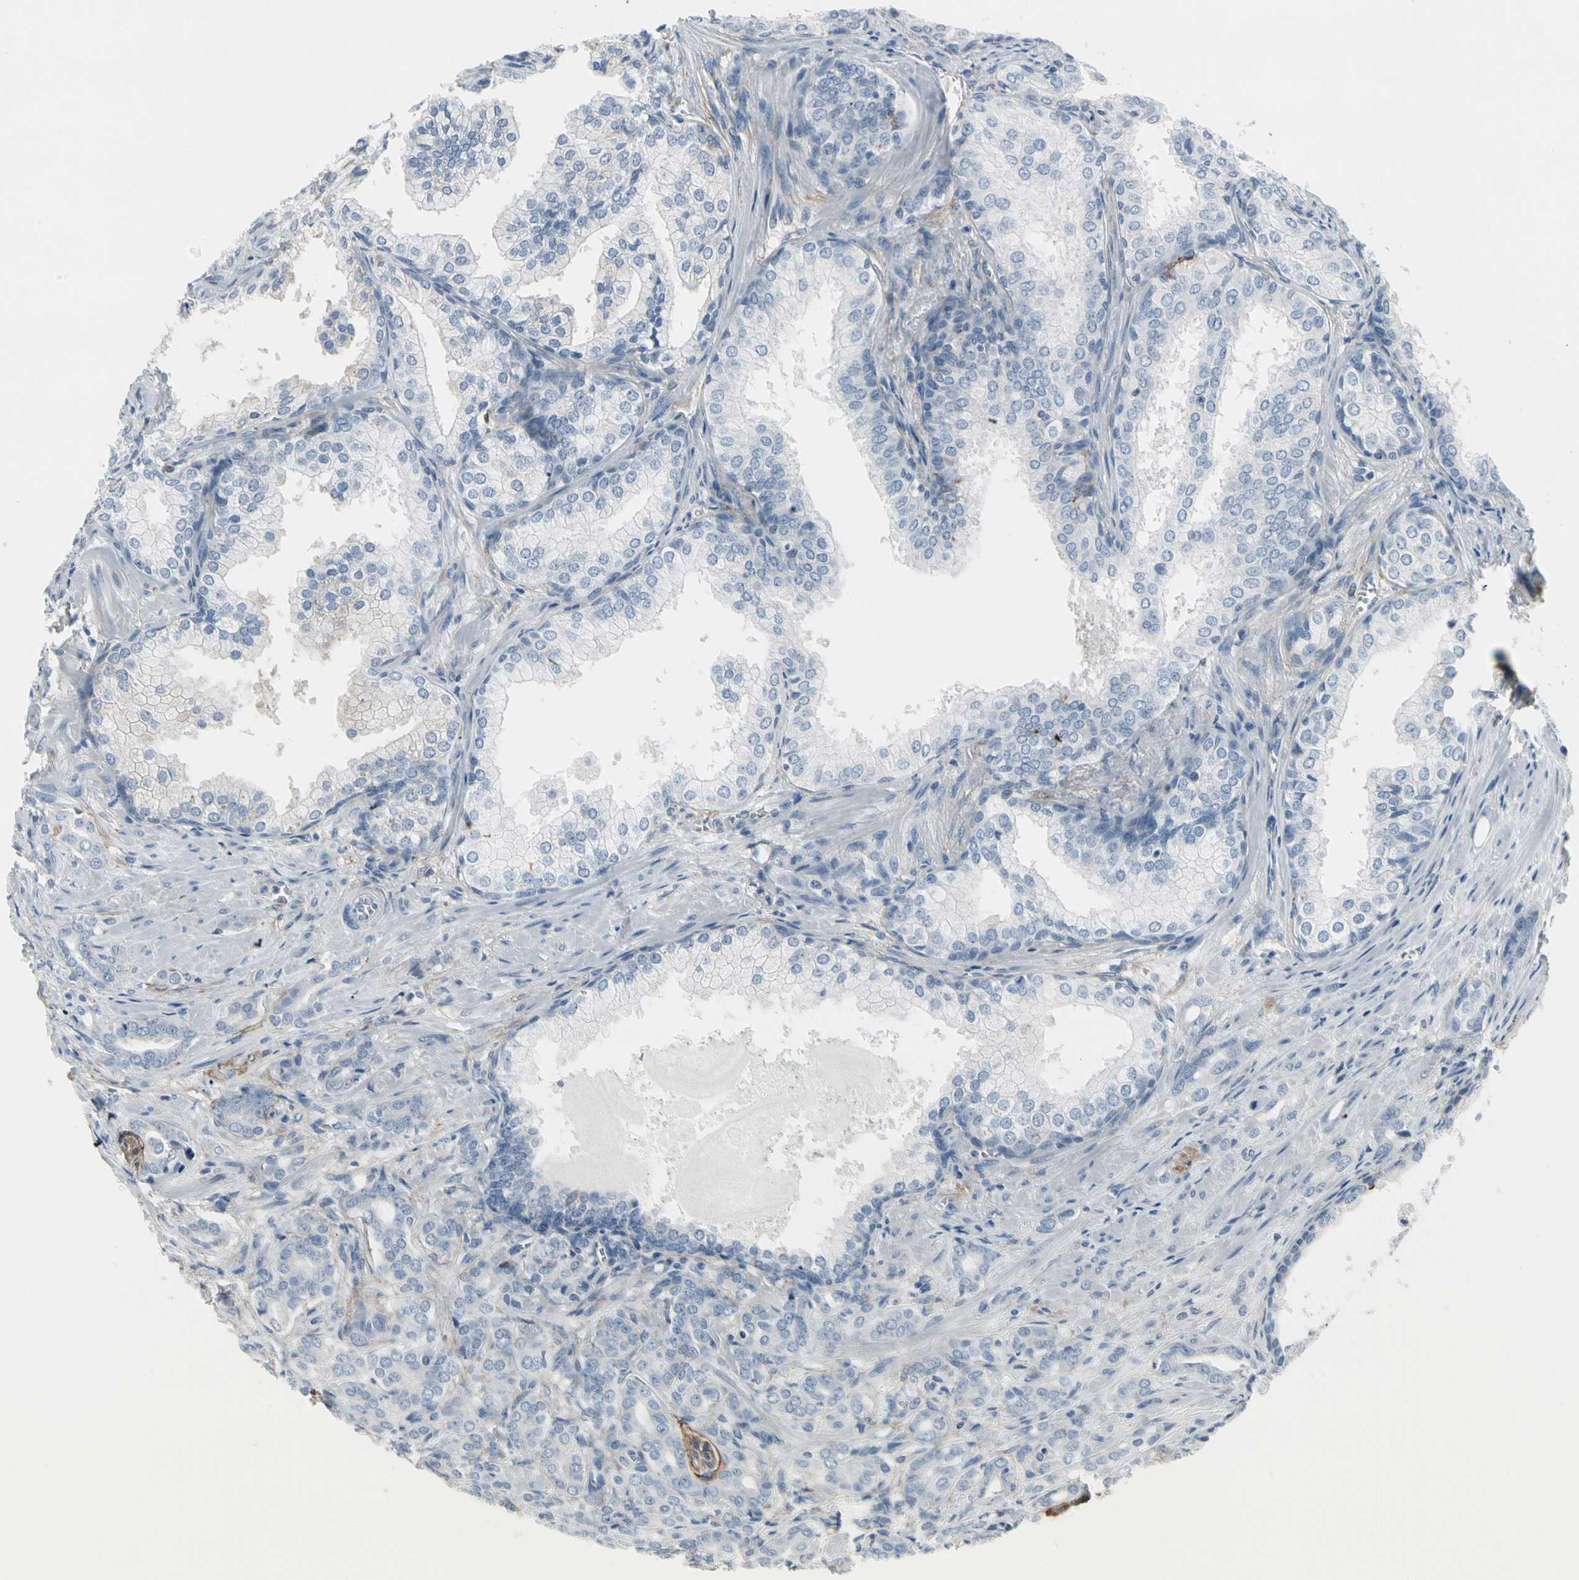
{"staining": {"intensity": "negative", "quantity": "none", "location": "none"}, "tissue": "prostate cancer", "cell_type": "Tumor cells", "image_type": "cancer", "snomed": [{"axis": "morphology", "description": "Adenocarcinoma, High grade"}, {"axis": "topography", "description": "Prostate"}], "caption": "DAB immunohistochemical staining of prostate cancer reveals no significant expression in tumor cells. (DAB immunohistochemistry (IHC) with hematoxylin counter stain).", "gene": "PIGR", "patient": {"sex": "male", "age": 64}}